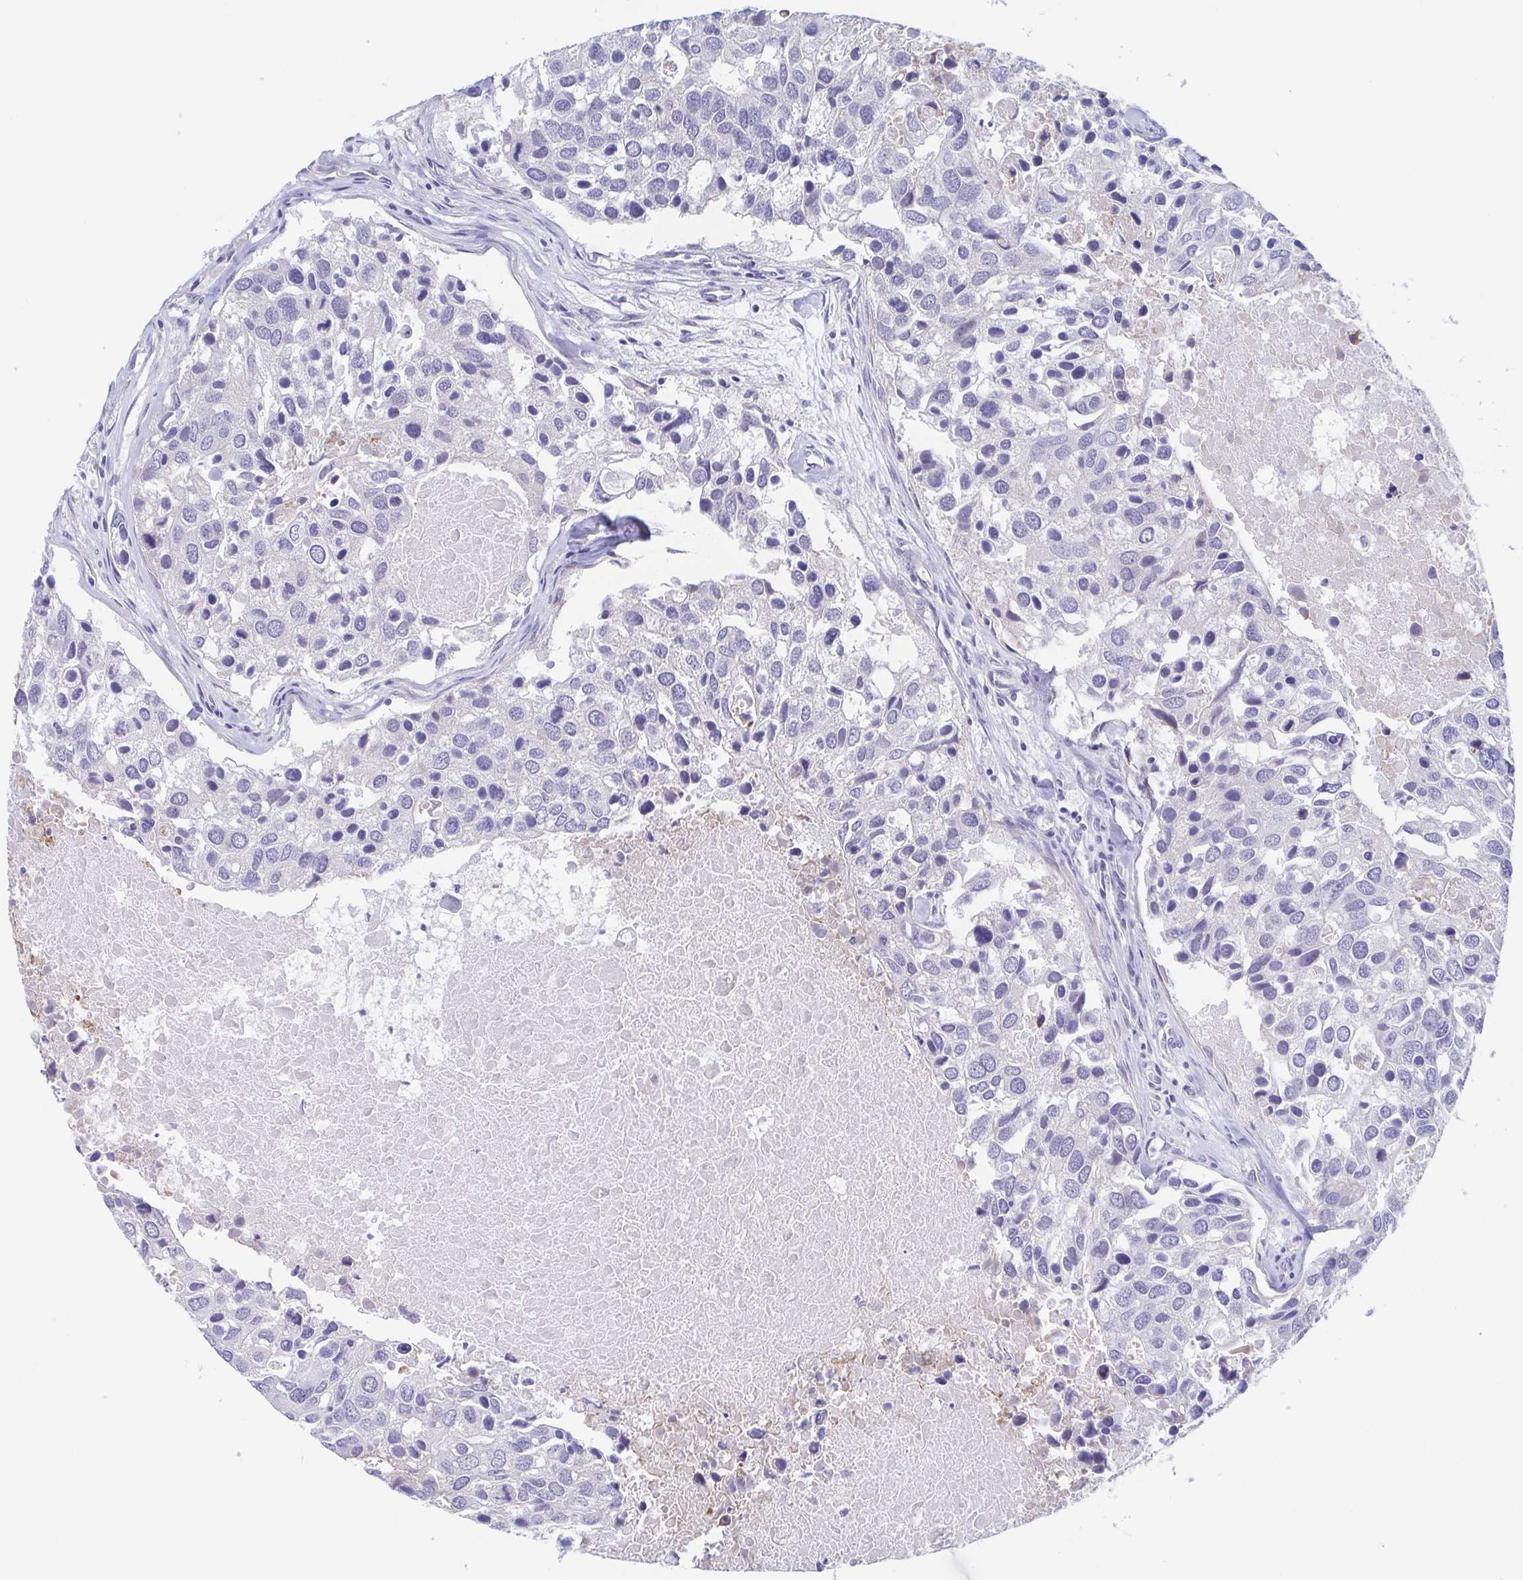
{"staining": {"intensity": "negative", "quantity": "none", "location": "none"}, "tissue": "breast cancer", "cell_type": "Tumor cells", "image_type": "cancer", "snomed": [{"axis": "morphology", "description": "Duct carcinoma"}, {"axis": "topography", "description": "Breast"}], "caption": "DAB (3,3'-diaminobenzidine) immunohistochemical staining of breast intraductal carcinoma demonstrates no significant expression in tumor cells.", "gene": "TEX12", "patient": {"sex": "female", "age": 83}}